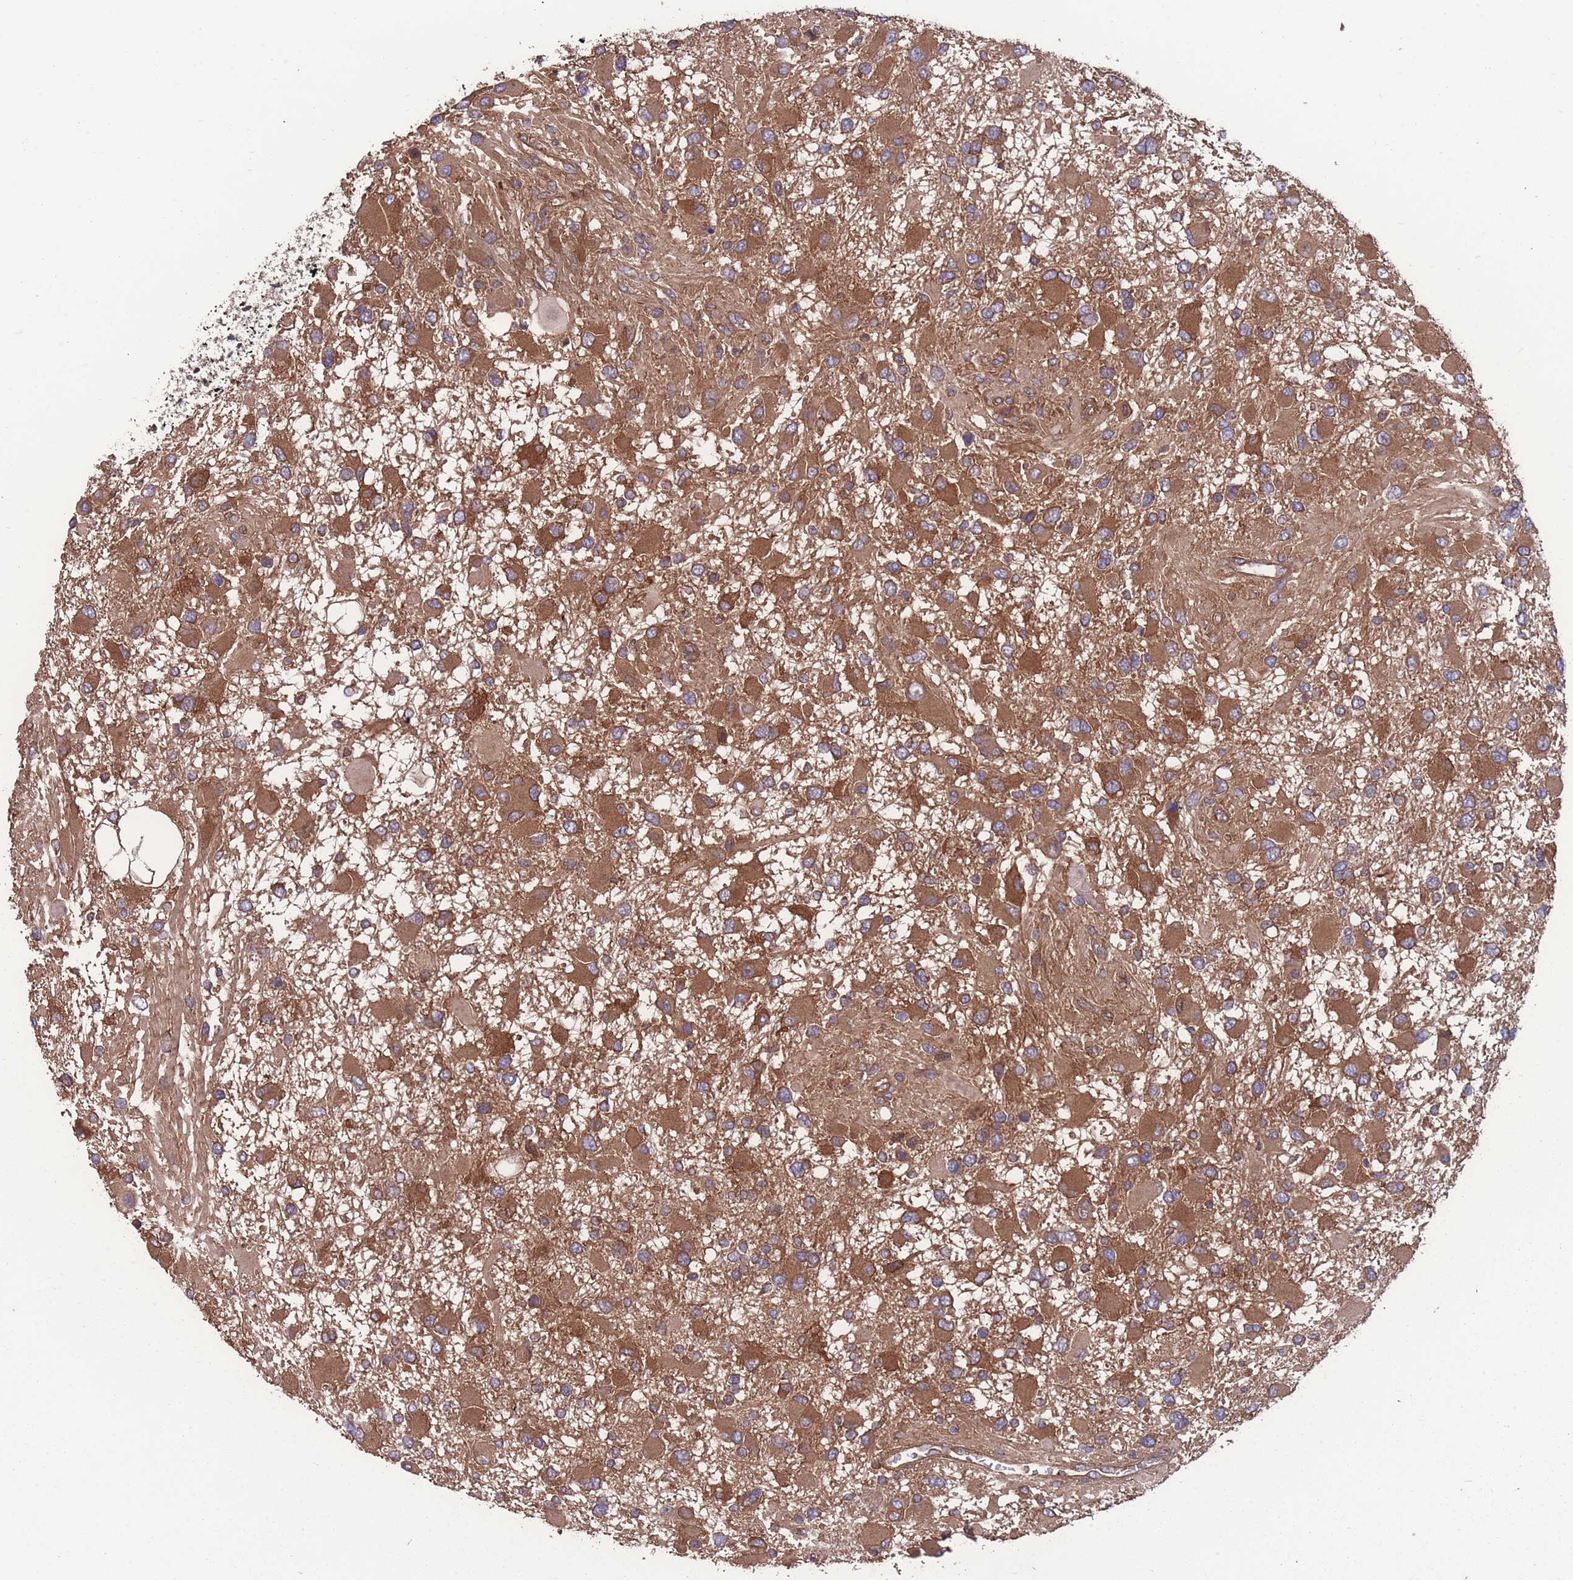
{"staining": {"intensity": "moderate", "quantity": ">75%", "location": "cytoplasmic/membranous"}, "tissue": "glioma", "cell_type": "Tumor cells", "image_type": "cancer", "snomed": [{"axis": "morphology", "description": "Glioma, malignant, High grade"}, {"axis": "topography", "description": "Brain"}], "caption": "This is a micrograph of immunohistochemistry staining of glioma, which shows moderate positivity in the cytoplasmic/membranous of tumor cells.", "gene": "ZPR1", "patient": {"sex": "male", "age": 53}}